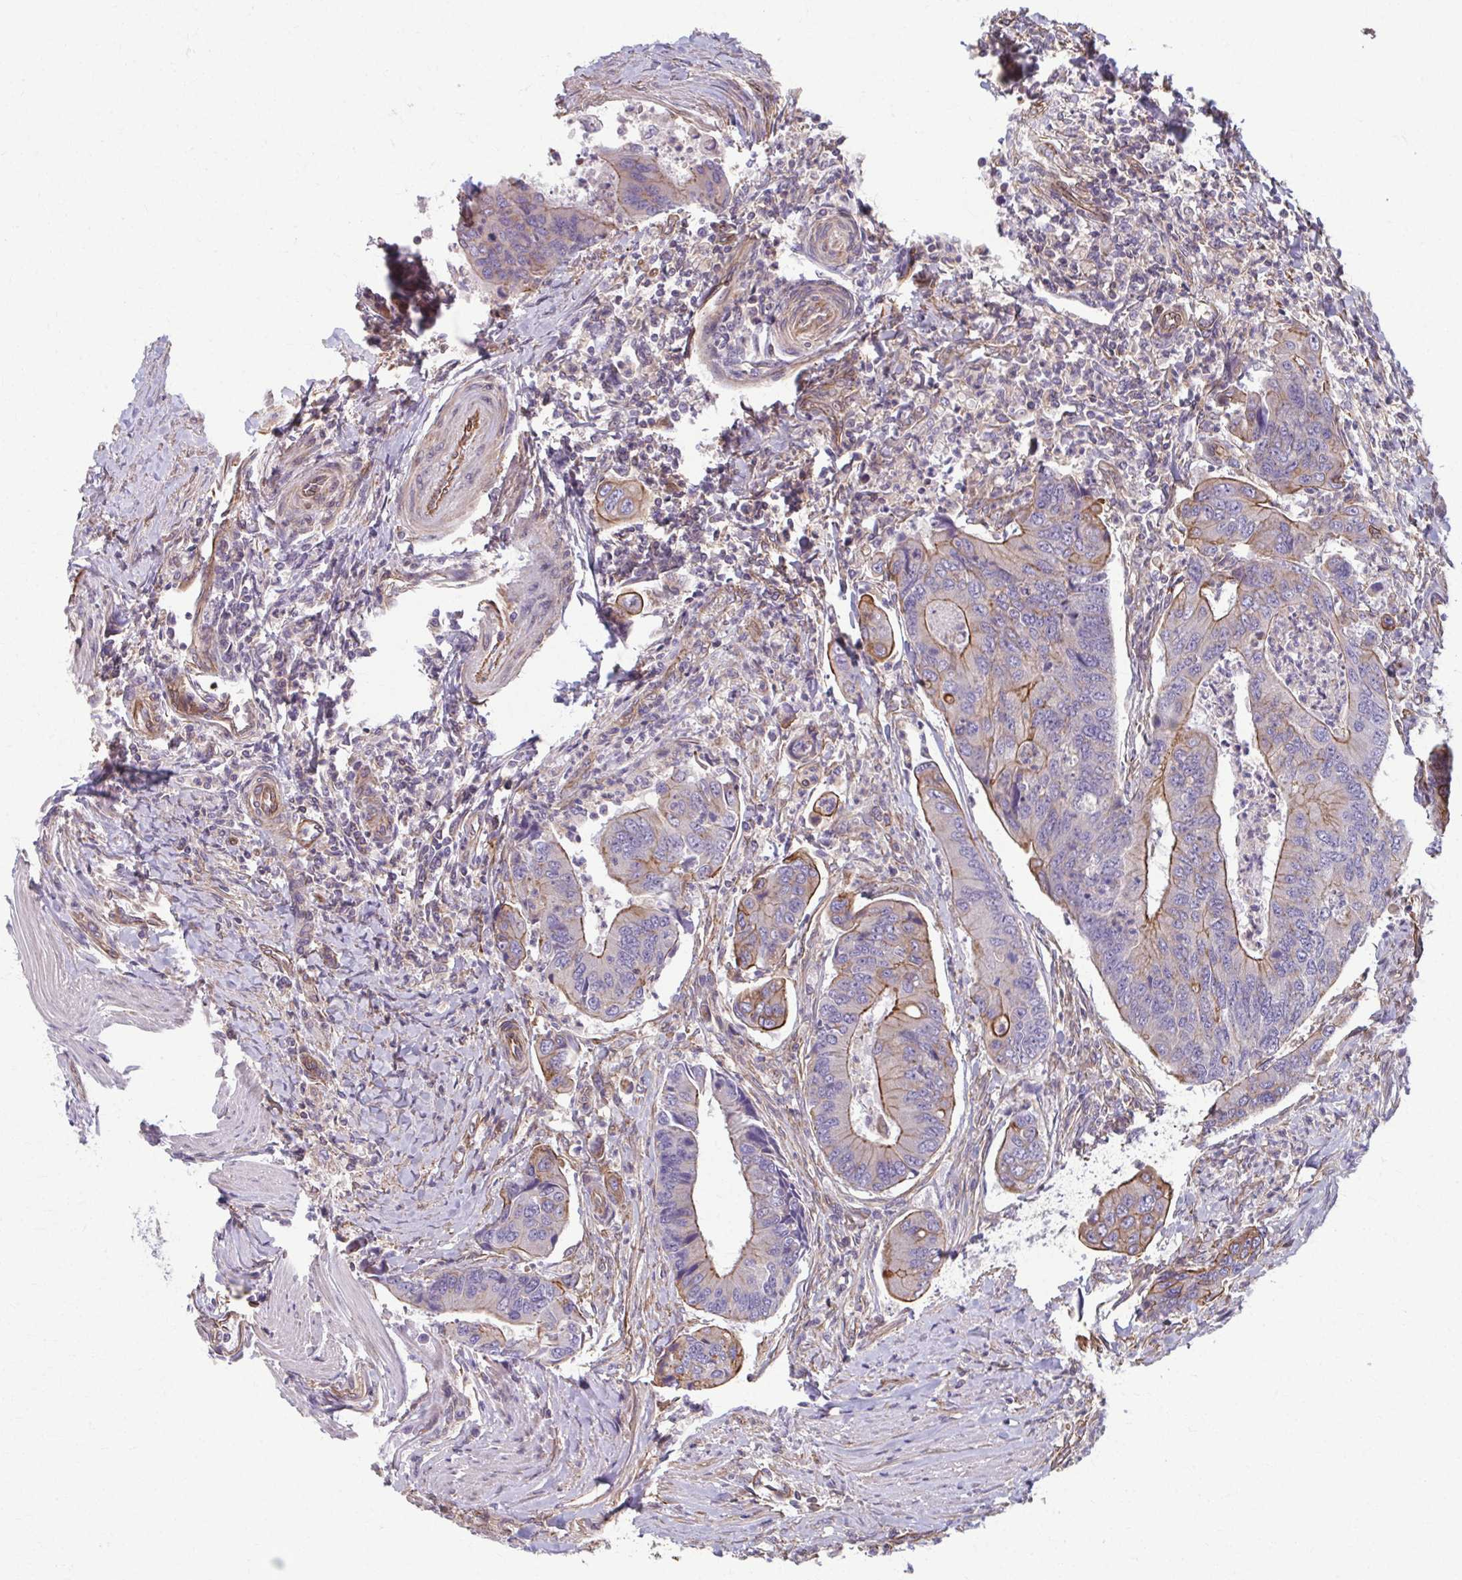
{"staining": {"intensity": "moderate", "quantity": "<25%", "location": "cytoplasmic/membranous"}, "tissue": "colorectal cancer", "cell_type": "Tumor cells", "image_type": "cancer", "snomed": [{"axis": "morphology", "description": "Adenocarcinoma, NOS"}, {"axis": "topography", "description": "Colon"}], "caption": "An immunohistochemistry image of neoplastic tissue is shown. Protein staining in brown labels moderate cytoplasmic/membranous positivity in colorectal cancer (adenocarcinoma) within tumor cells.", "gene": "EID2B", "patient": {"sex": "female", "age": 67}}